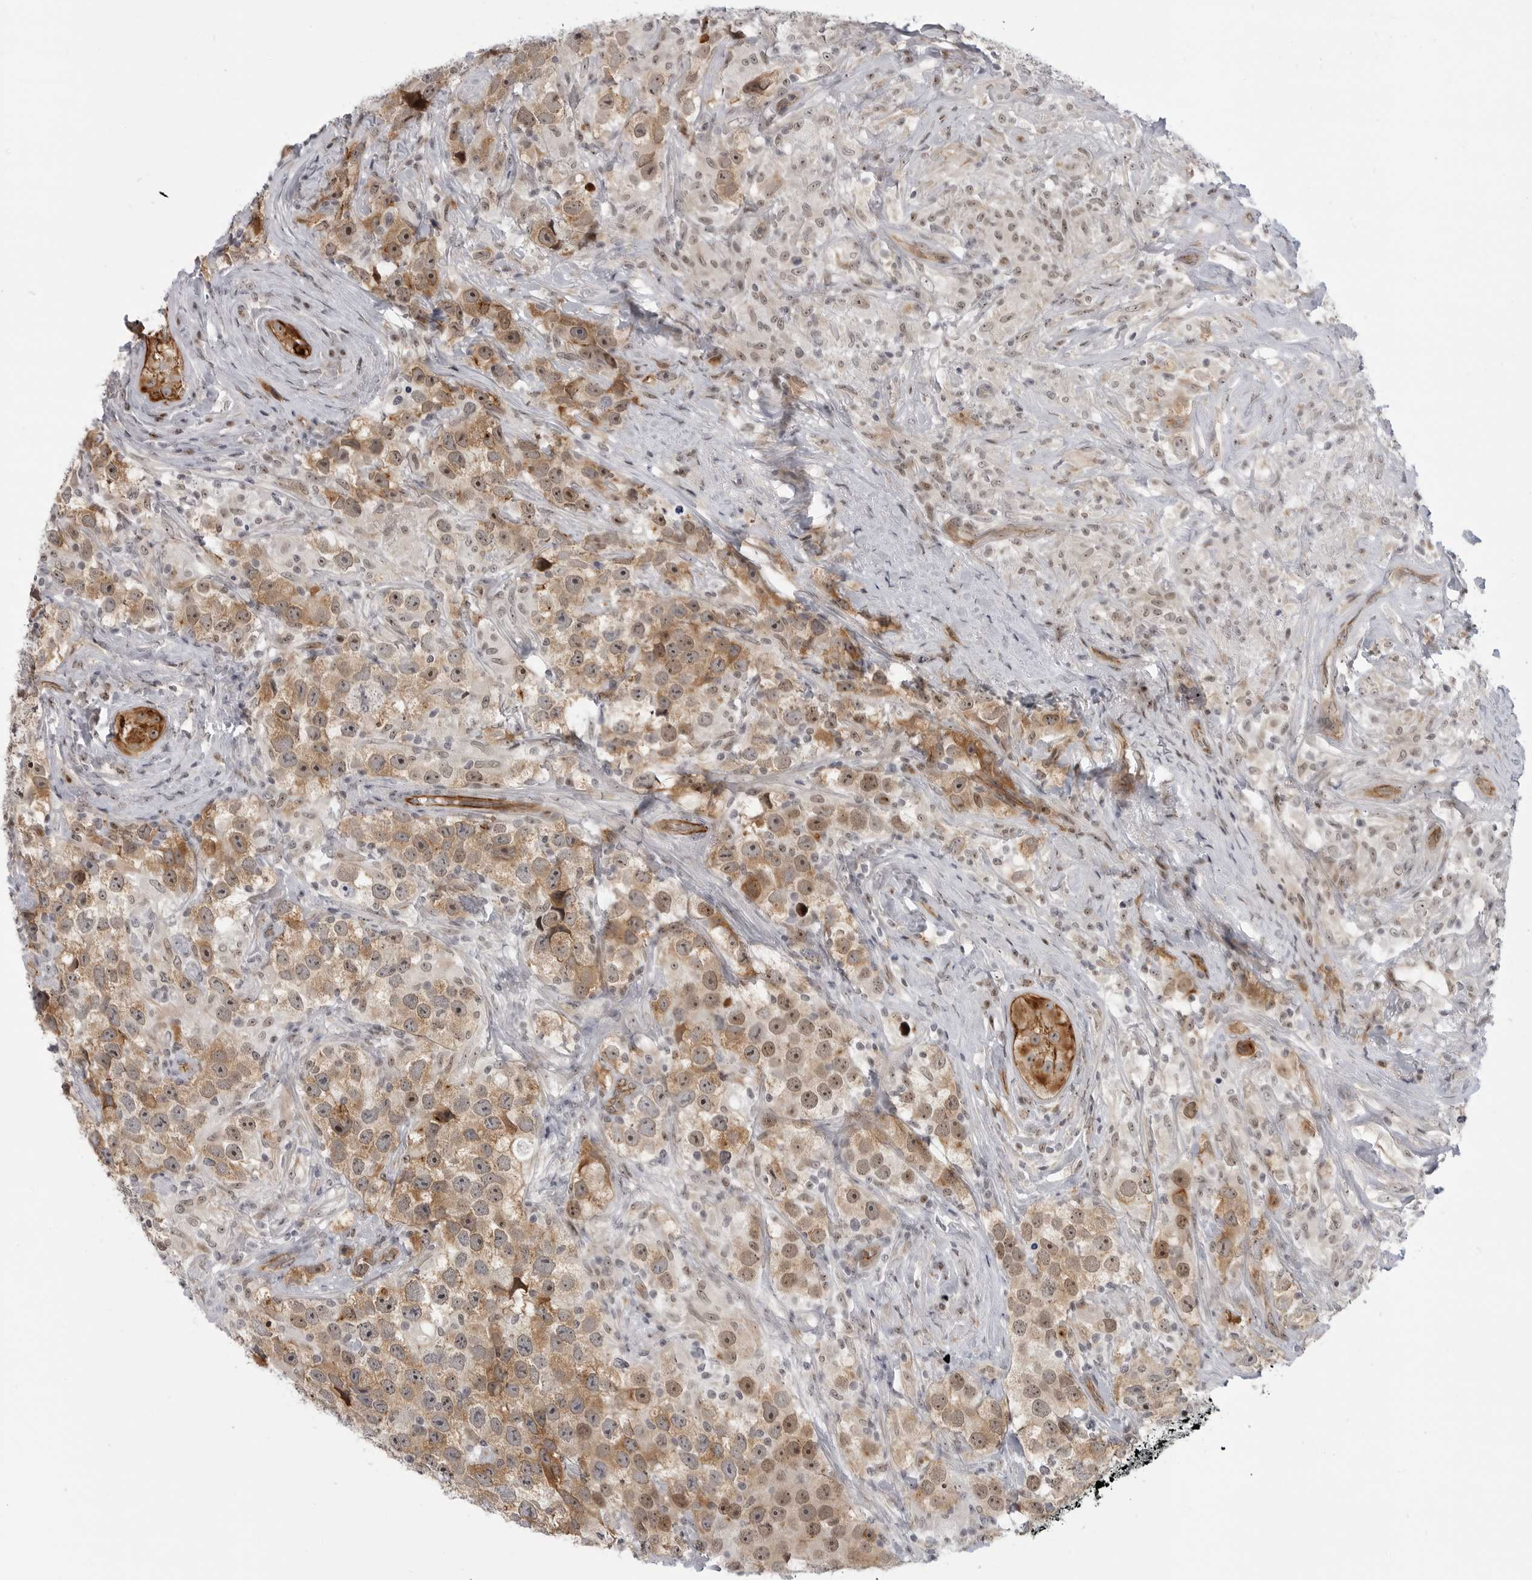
{"staining": {"intensity": "moderate", "quantity": "25%-75%", "location": "cytoplasmic/membranous,nuclear"}, "tissue": "testis cancer", "cell_type": "Tumor cells", "image_type": "cancer", "snomed": [{"axis": "morphology", "description": "Seminoma, NOS"}, {"axis": "topography", "description": "Testis"}], "caption": "Seminoma (testis) was stained to show a protein in brown. There is medium levels of moderate cytoplasmic/membranous and nuclear expression in approximately 25%-75% of tumor cells.", "gene": "CEP295NL", "patient": {"sex": "male", "age": 49}}